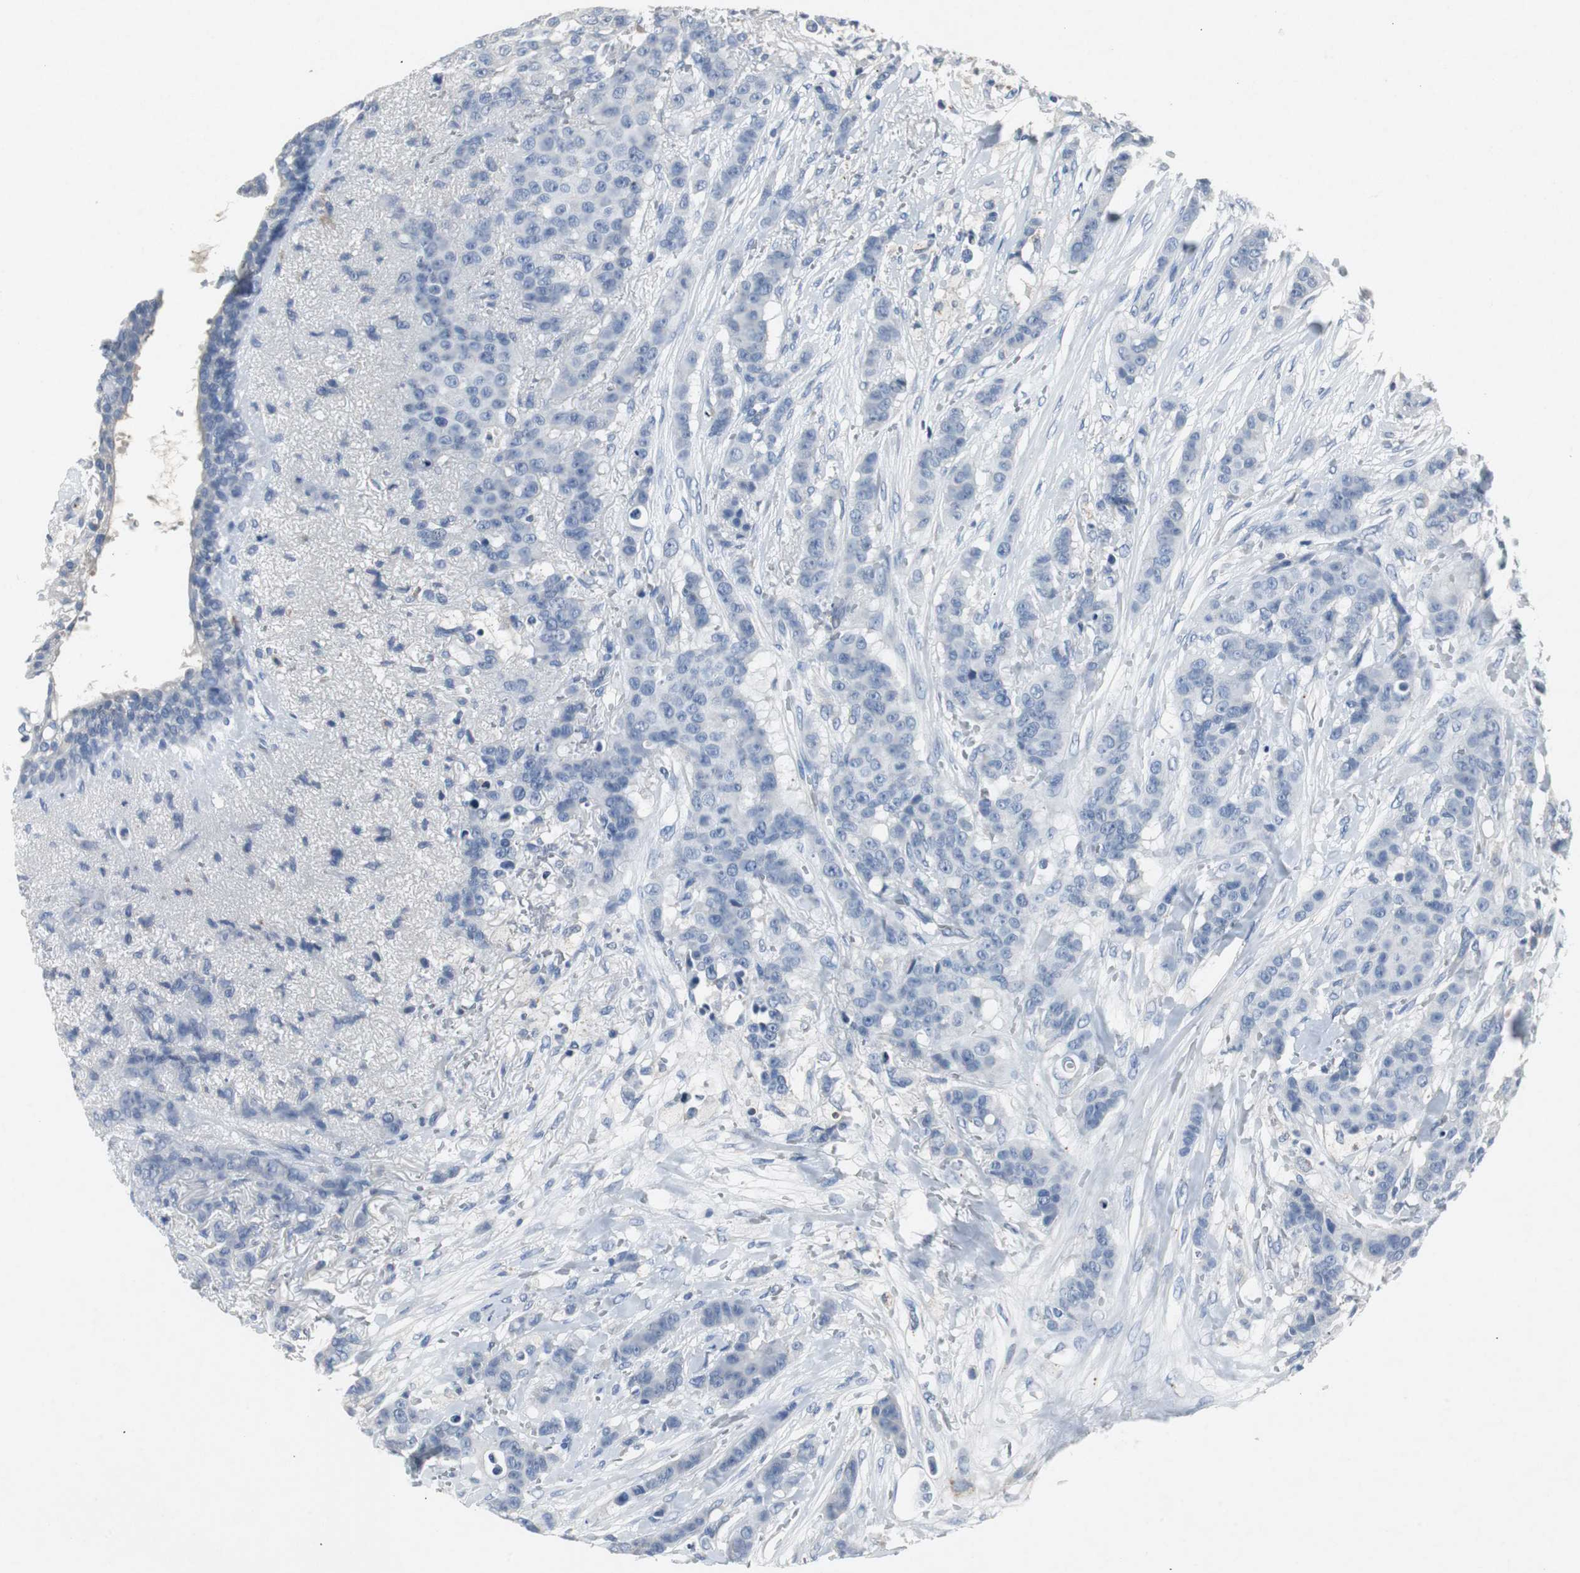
{"staining": {"intensity": "negative", "quantity": "none", "location": "none"}, "tissue": "breast cancer", "cell_type": "Tumor cells", "image_type": "cancer", "snomed": [{"axis": "morphology", "description": "Duct carcinoma"}, {"axis": "topography", "description": "Breast"}], "caption": "Micrograph shows no significant protein staining in tumor cells of invasive ductal carcinoma (breast). Brightfield microscopy of IHC stained with DAB (brown) and hematoxylin (blue), captured at high magnification.", "gene": "LRP2", "patient": {"sex": "female", "age": 40}}